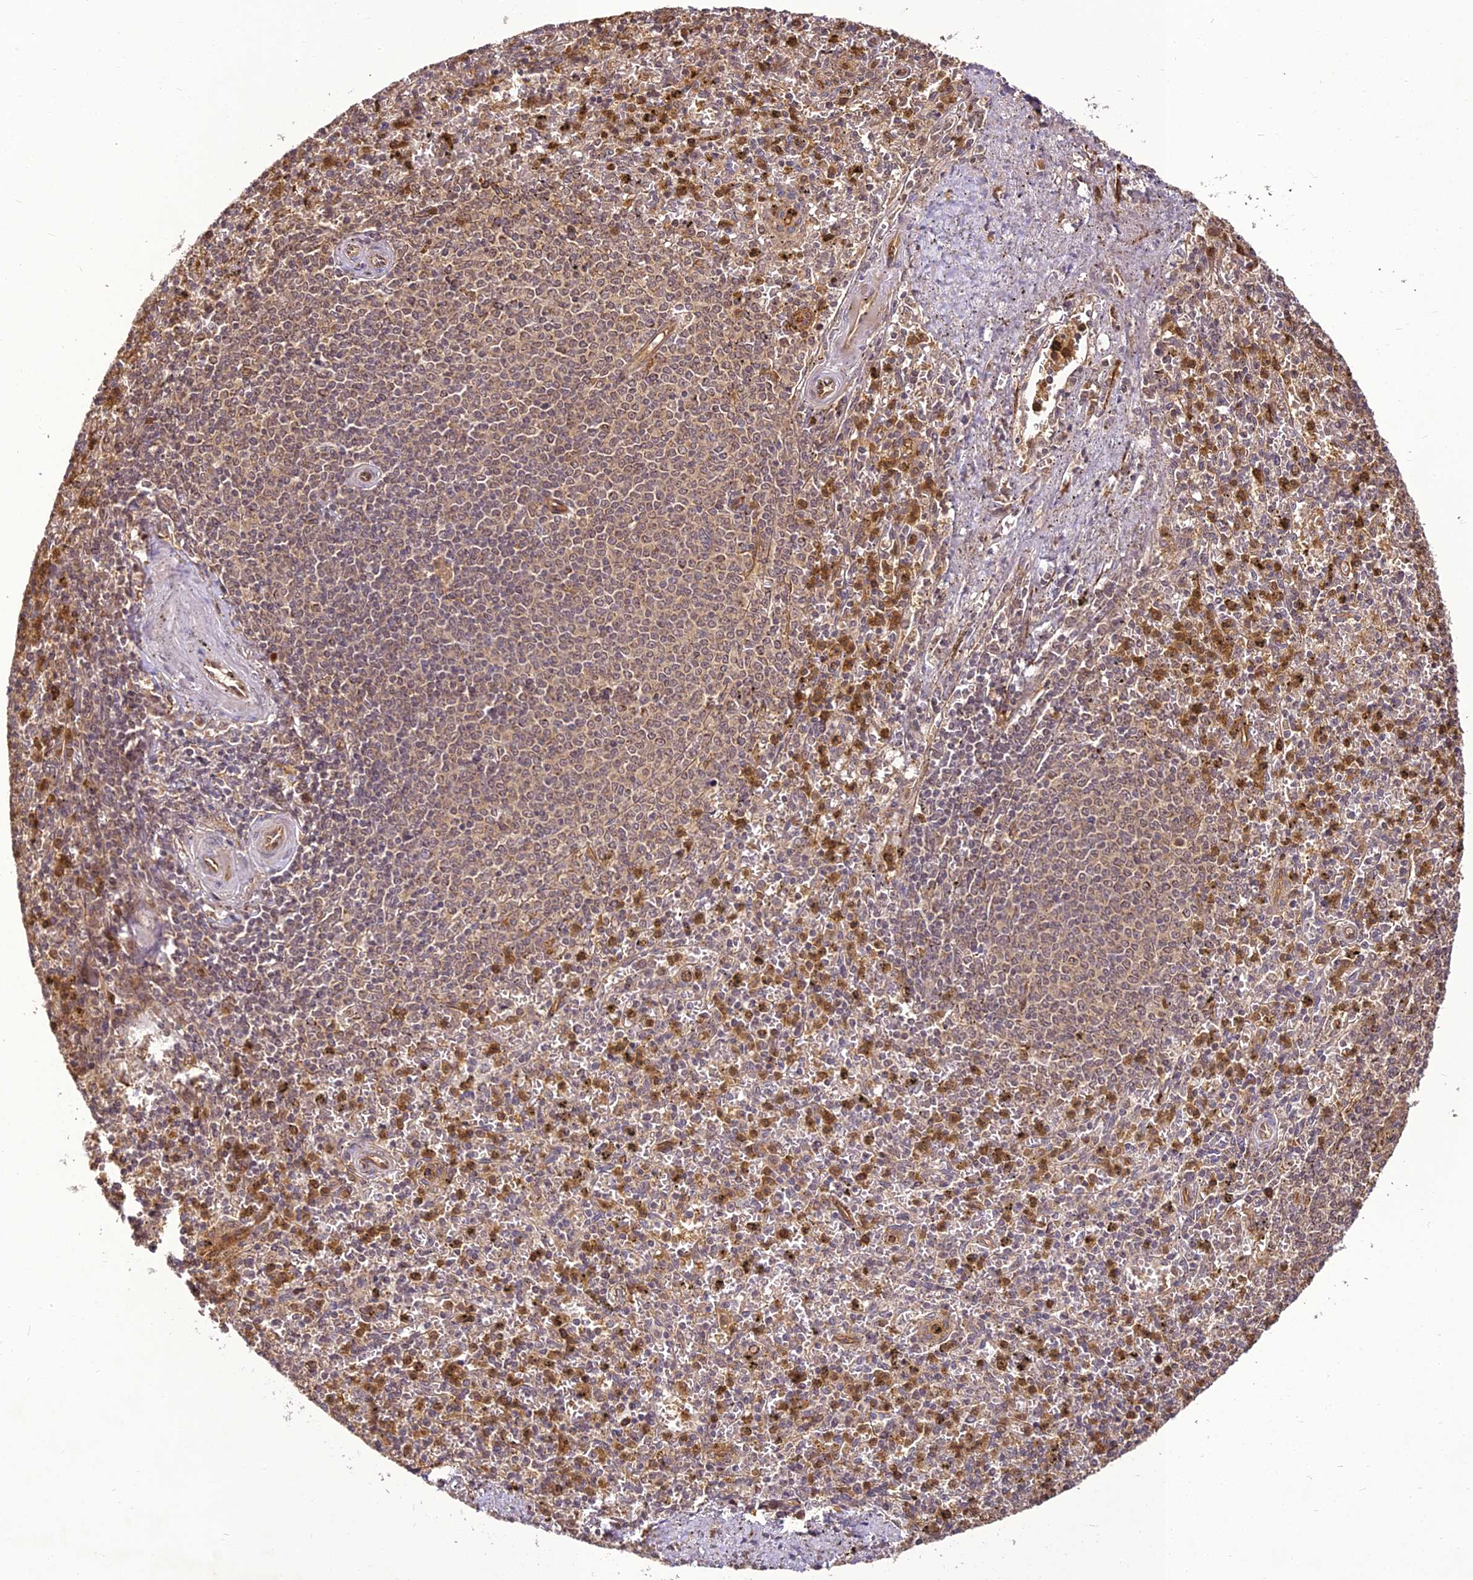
{"staining": {"intensity": "moderate", "quantity": "25%-75%", "location": "cytoplasmic/membranous,nuclear"}, "tissue": "spleen", "cell_type": "Cells in red pulp", "image_type": "normal", "snomed": [{"axis": "morphology", "description": "Normal tissue, NOS"}, {"axis": "topography", "description": "Spleen"}], "caption": "This is a histology image of immunohistochemistry (IHC) staining of benign spleen, which shows moderate staining in the cytoplasmic/membranous,nuclear of cells in red pulp.", "gene": "BCDIN3D", "patient": {"sex": "male", "age": 72}}